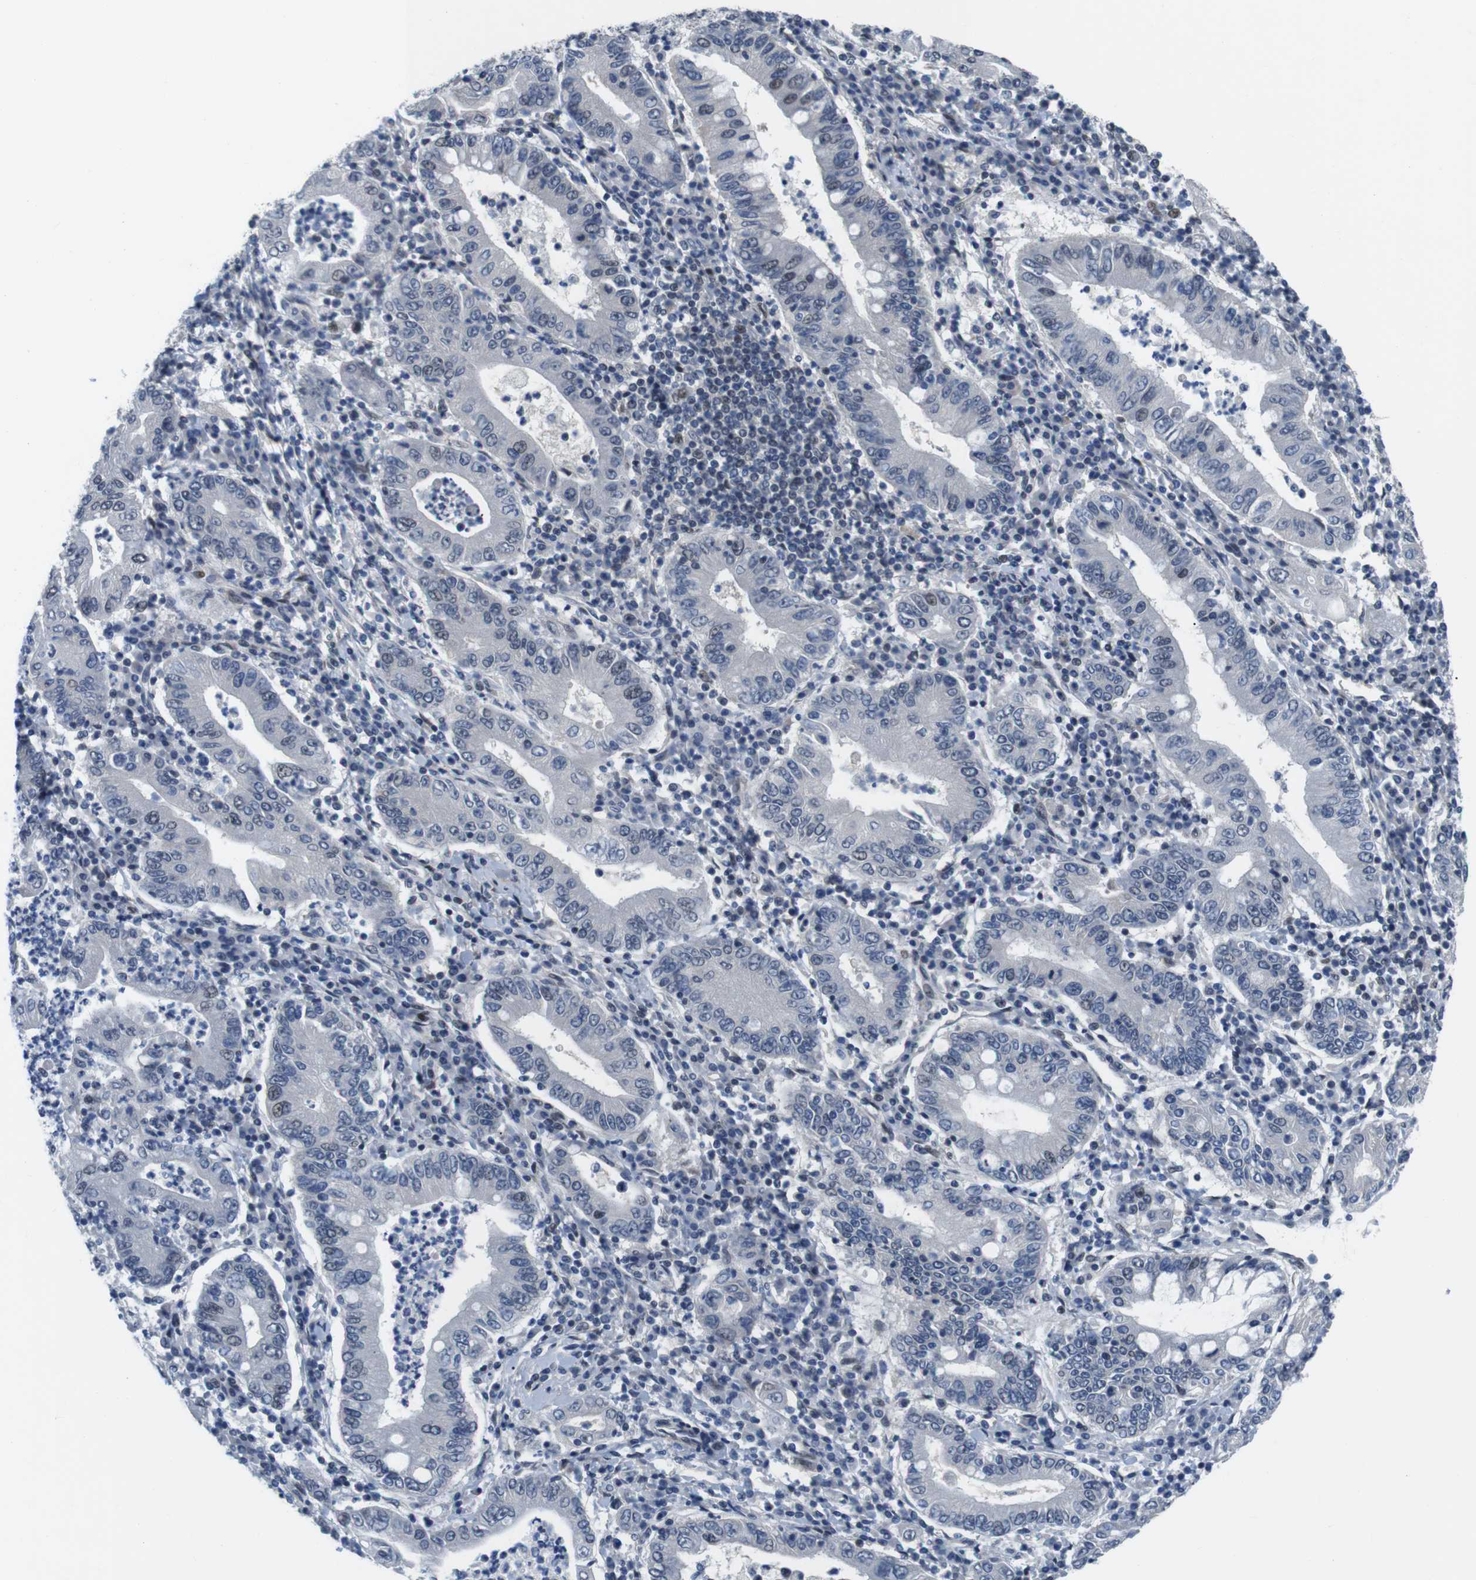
{"staining": {"intensity": "weak", "quantity": "<25%", "location": "nuclear"}, "tissue": "stomach cancer", "cell_type": "Tumor cells", "image_type": "cancer", "snomed": [{"axis": "morphology", "description": "Normal tissue, NOS"}, {"axis": "morphology", "description": "Adenocarcinoma, NOS"}, {"axis": "topography", "description": "Esophagus"}, {"axis": "topography", "description": "Stomach, upper"}, {"axis": "topography", "description": "Peripheral nerve tissue"}], "caption": "The image demonstrates no significant staining in tumor cells of stomach cancer.", "gene": "SMCO2", "patient": {"sex": "male", "age": 62}}